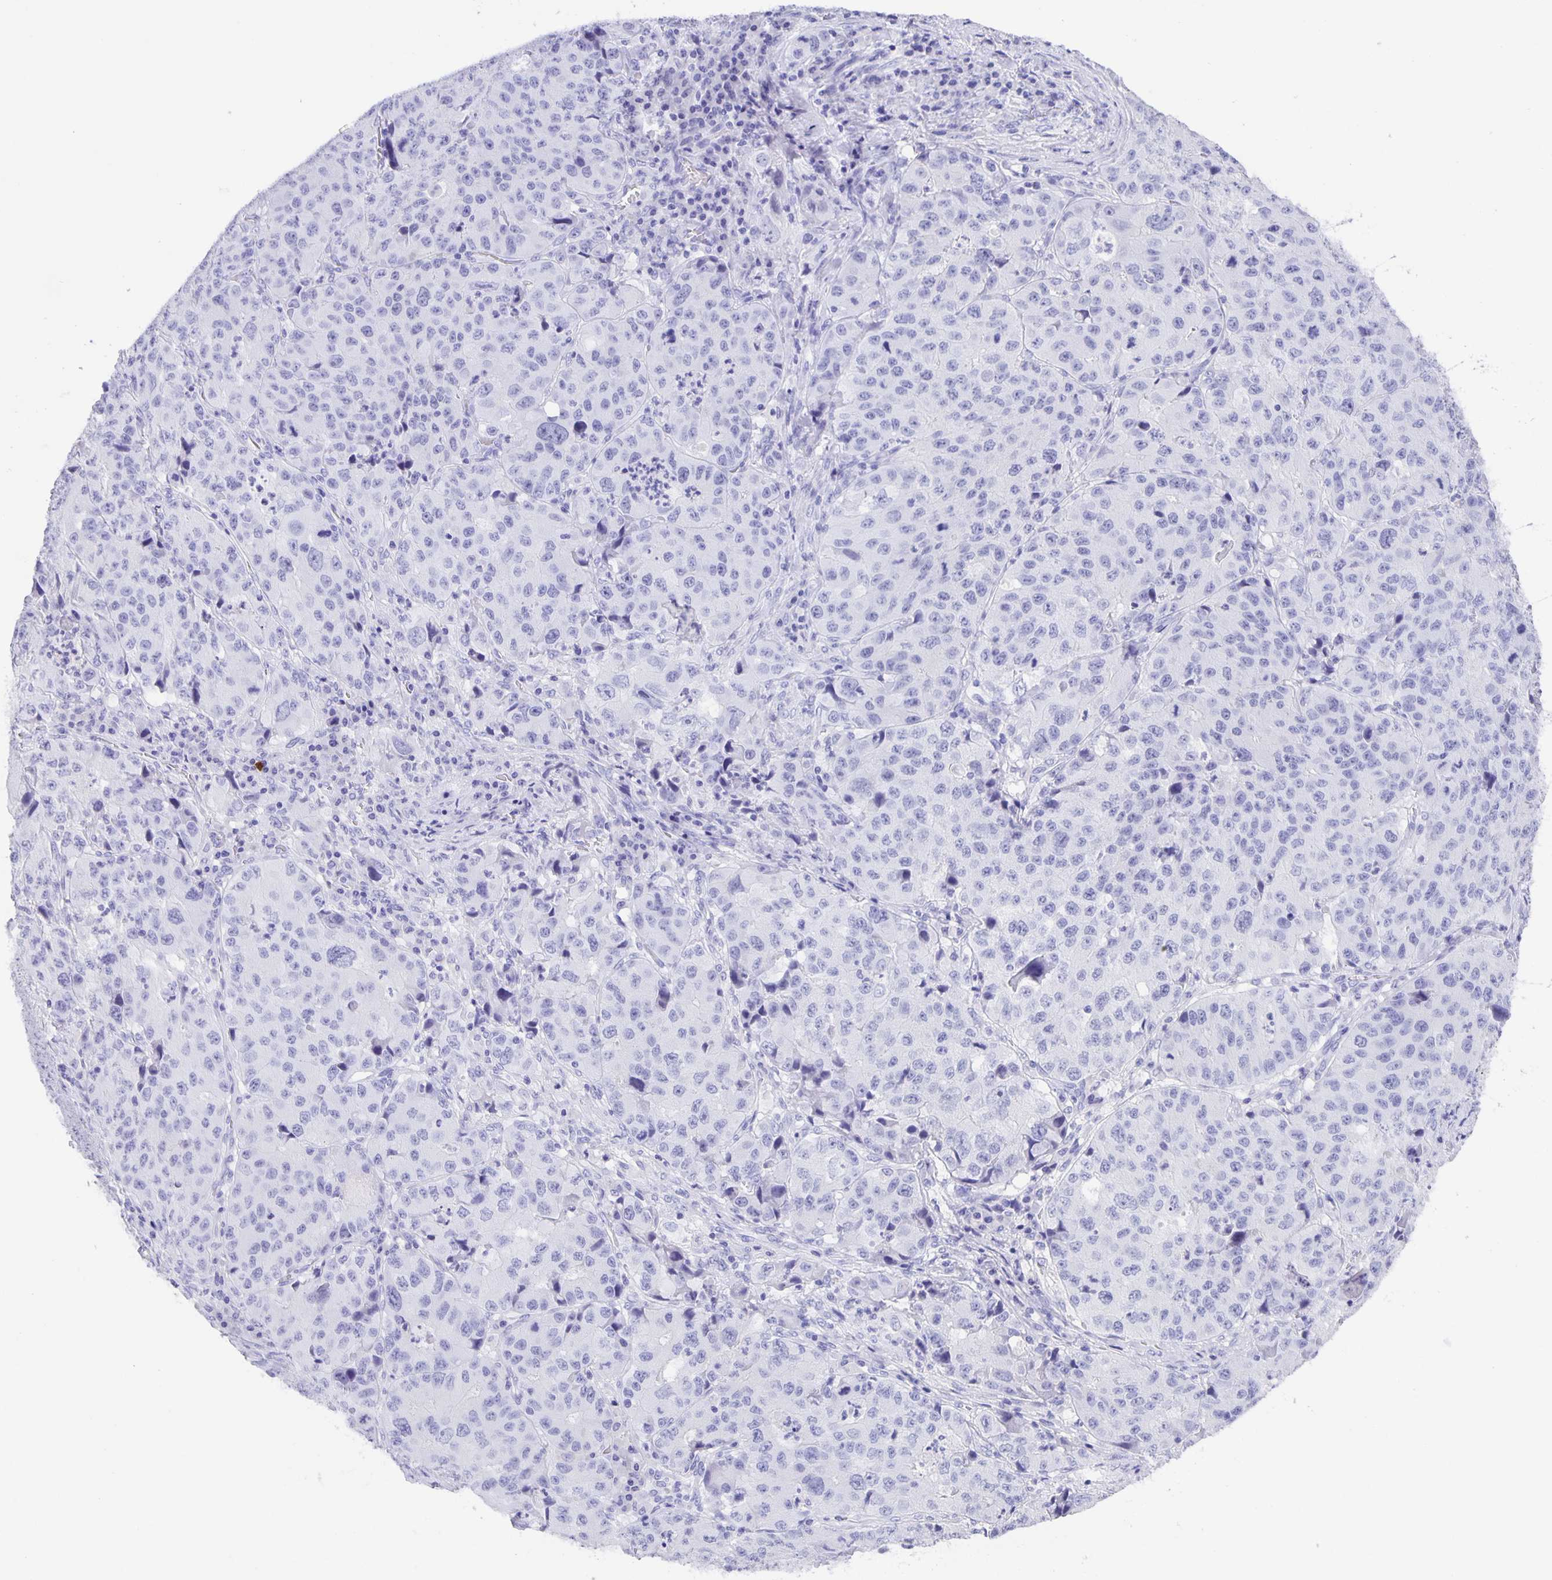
{"staining": {"intensity": "negative", "quantity": "none", "location": "none"}, "tissue": "stomach cancer", "cell_type": "Tumor cells", "image_type": "cancer", "snomed": [{"axis": "morphology", "description": "Adenocarcinoma, NOS"}, {"axis": "topography", "description": "Stomach"}], "caption": "Immunohistochemical staining of human stomach adenocarcinoma reveals no significant positivity in tumor cells.", "gene": "GUCA2A", "patient": {"sex": "male", "age": 71}}